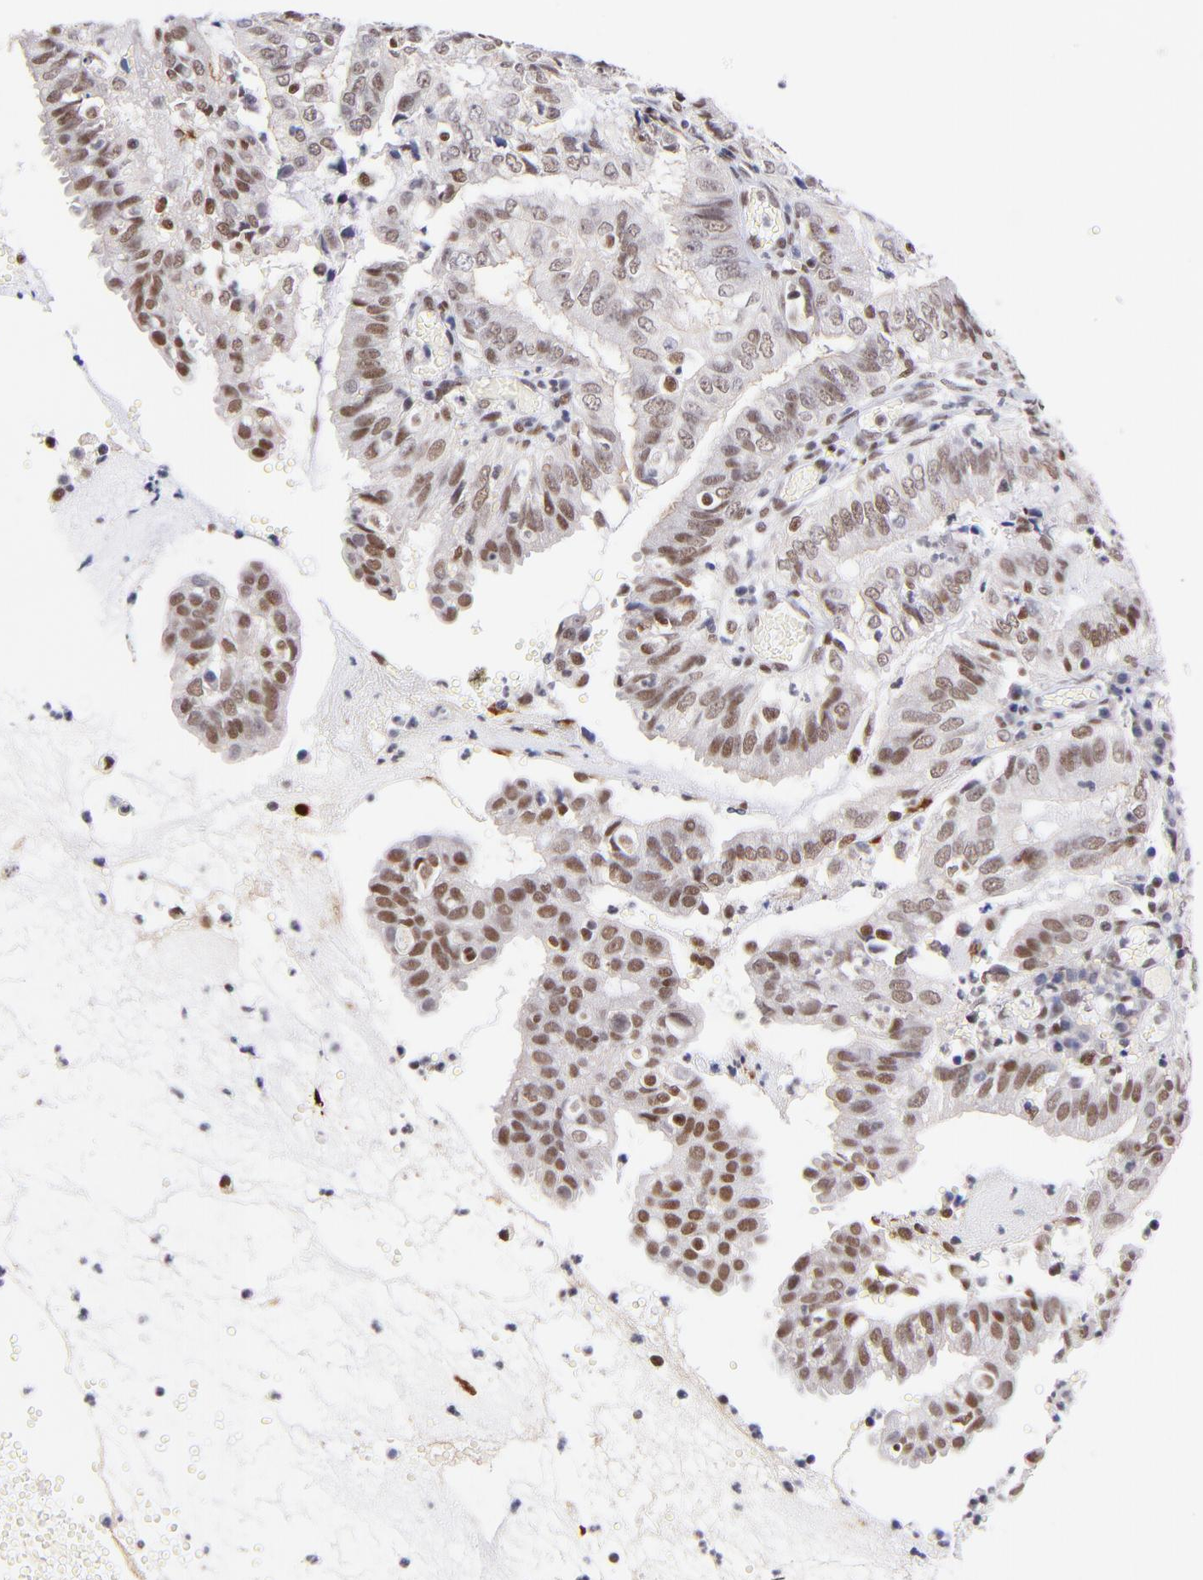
{"staining": {"intensity": "weak", "quantity": ">75%", "location": "nuclear"}, "tissue": "endometrial cancer", "cell_type": "Tumor cells", "image_type": "cancer", "snomed": [{"axis": "morphology", "description": "Adenocarcinoma, NOS"}, {"axis": "topography", "description": "Endometrium"}], "caption": "Immunohistochemical staining of human adenocarcinoma (endometrial) reveals weak nuclear protein expression in about >75% of tumor cells. The staining was performed using DAB to visualize the protein expression in brown, while the nuclei were stained in blue with hematoxylin (Magnification: 20x).", "gene": "MIDEAS", "patient": {"sex": "female", "age": 66}}